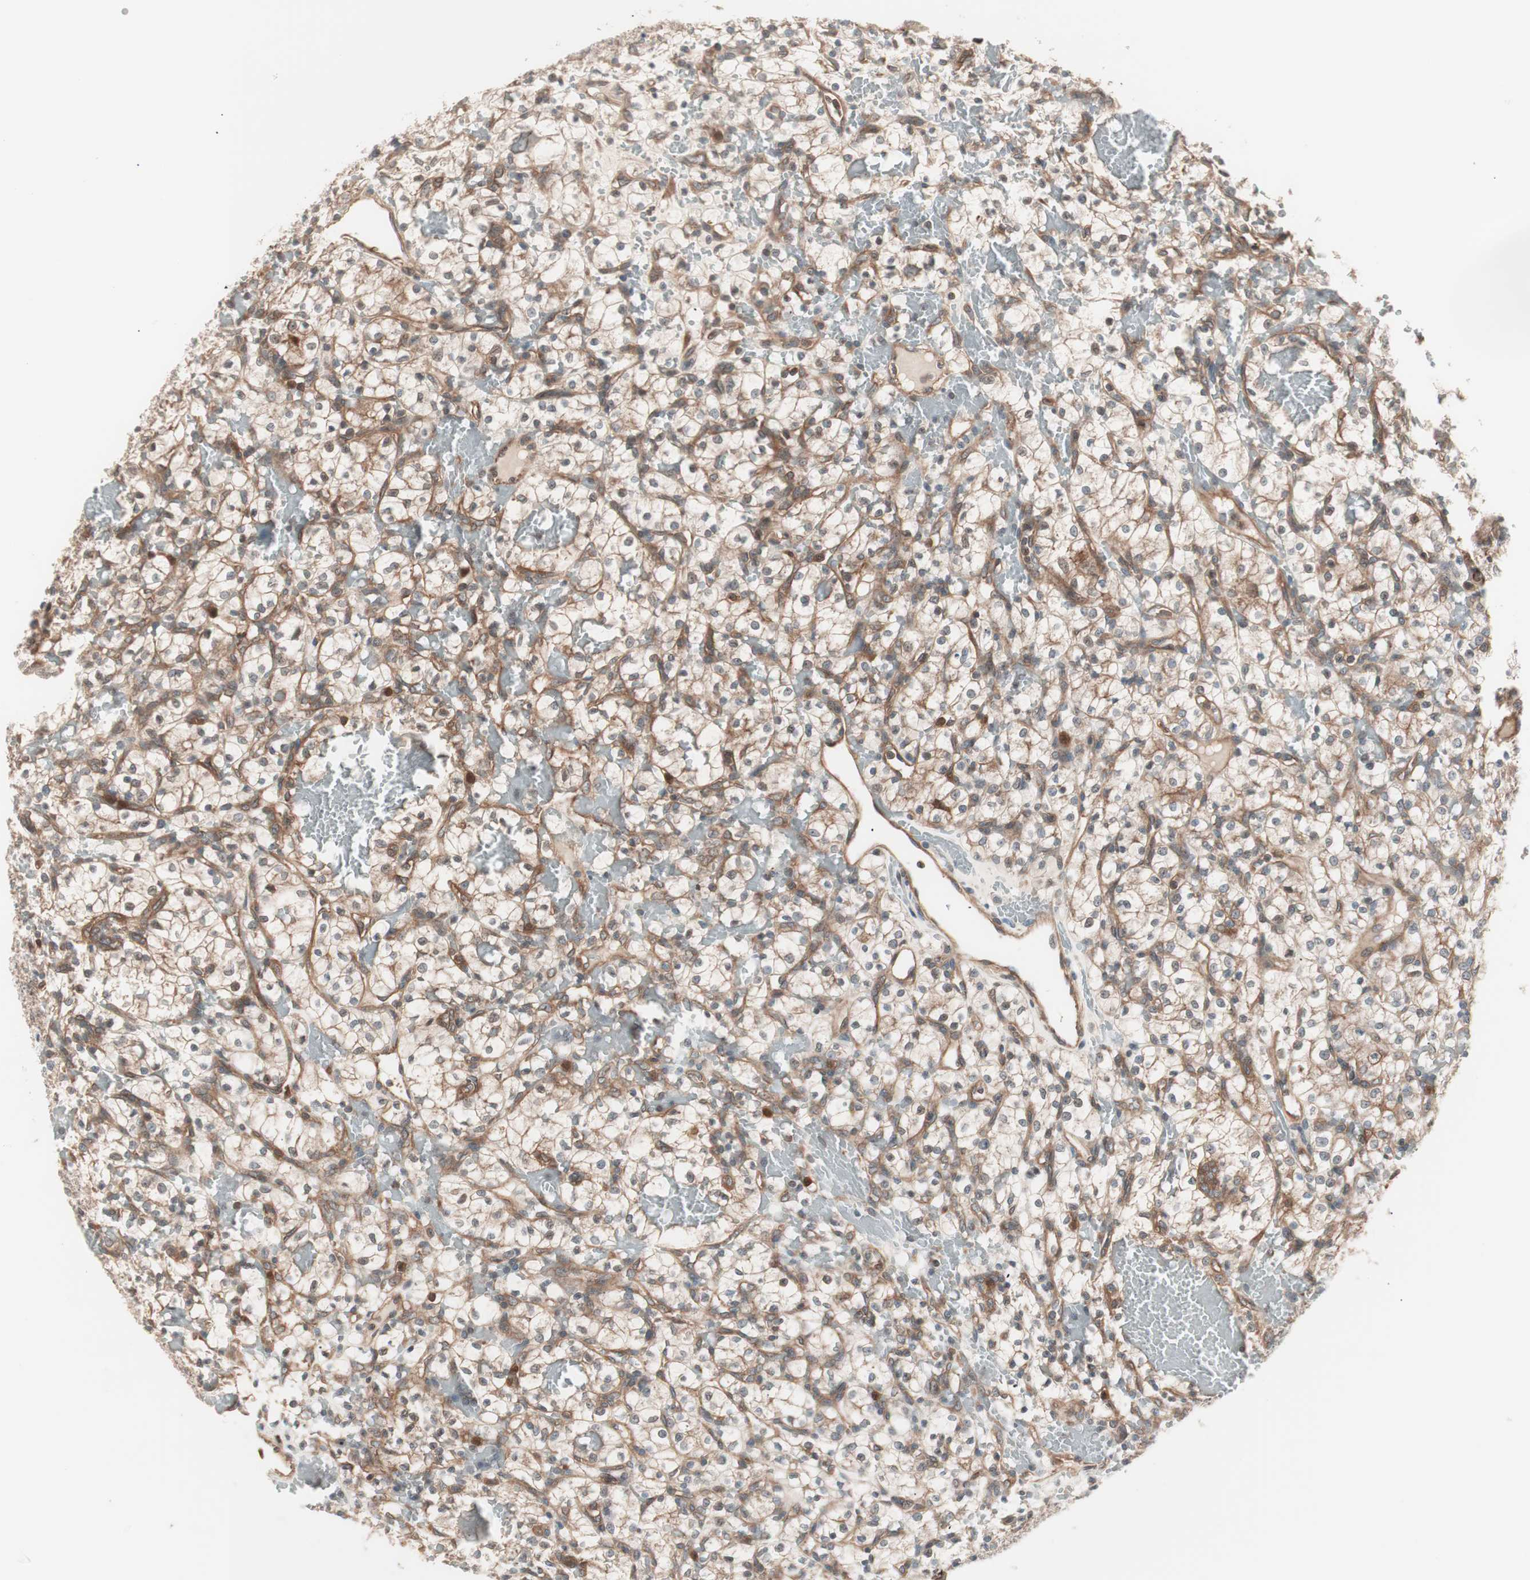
{"staining": {"intensity": "moderate", "quantity": "<25%", "location": "cytoplasmic/membranous"}, "tissue": "renal cancer", "cell_type": "Tumor cells", "image_type": "cancer", "snomed": [{"axis": "morphology", "description": "Adenocarcinoma, NOS"}, {"axis": "topography", "description": "Kidney"}], "caption": "The image shows a brown stain indicating the presence of a protein in the cytoplasmic/membranous of tumor cells in renal cancer (adenocarcinoma).", "gene": "TSG101", "patient": {"sex": "female", "age": 60}}